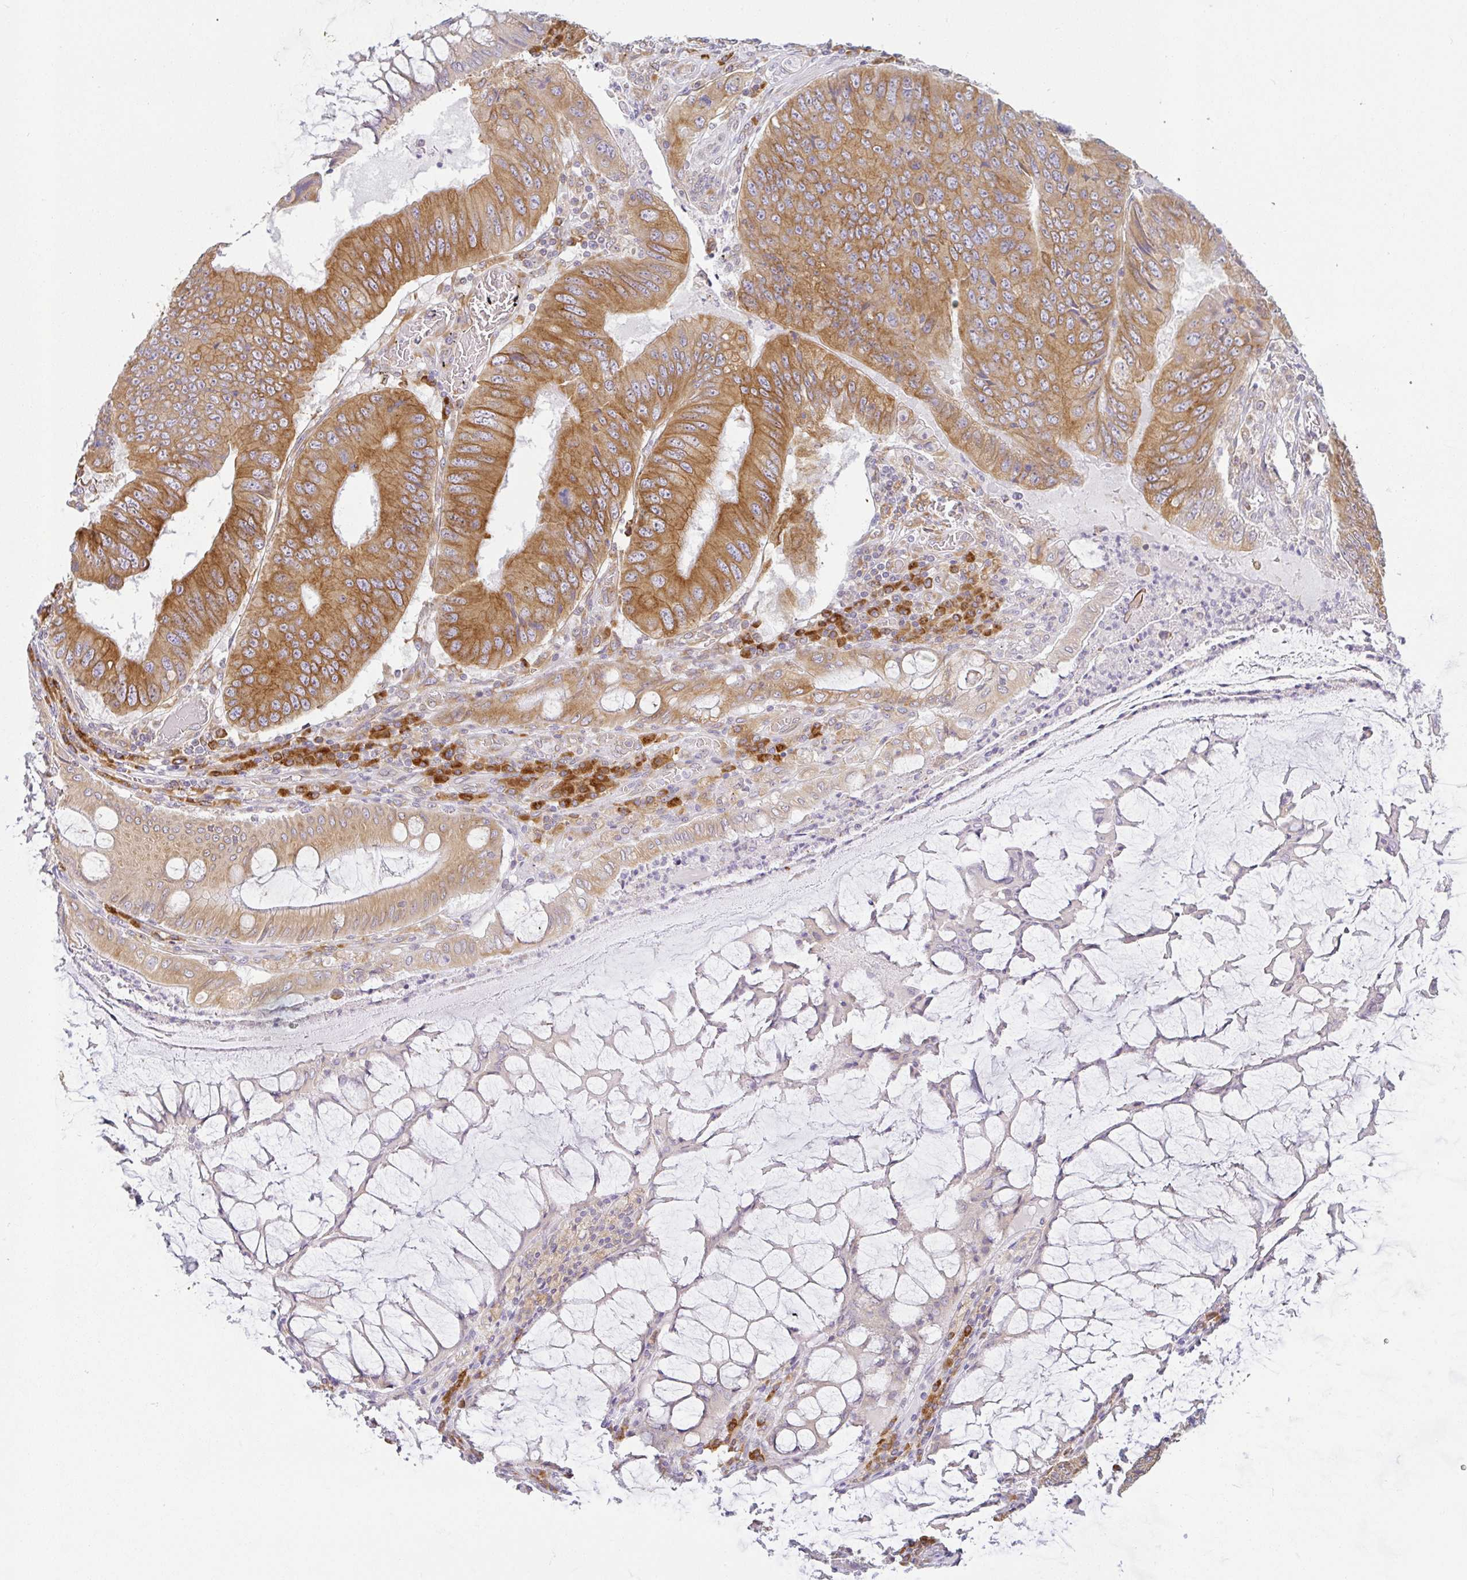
{"staining": {"intensity": "moderate", "quantity": ">75%", "location": "cytoplasmic/membranous"}, "tissue": "colorectal cancer", "cell_type": "Tumor cells", "image_type": "cancer", "snomed": [{"axis": "morphology", "description": "Adenocarcinoma, NOS"}, {"axis": "topography", "description": "Colon"}], "caption": "Immunohistochemical staining of human colorectal adenocarcinoma displays medium levels of moderate cytoplasmic/membranous protein expression in approximately >75% of tumor cells.", "gene": "DERL2", "patient": {"sex": "male", "age": 53}}